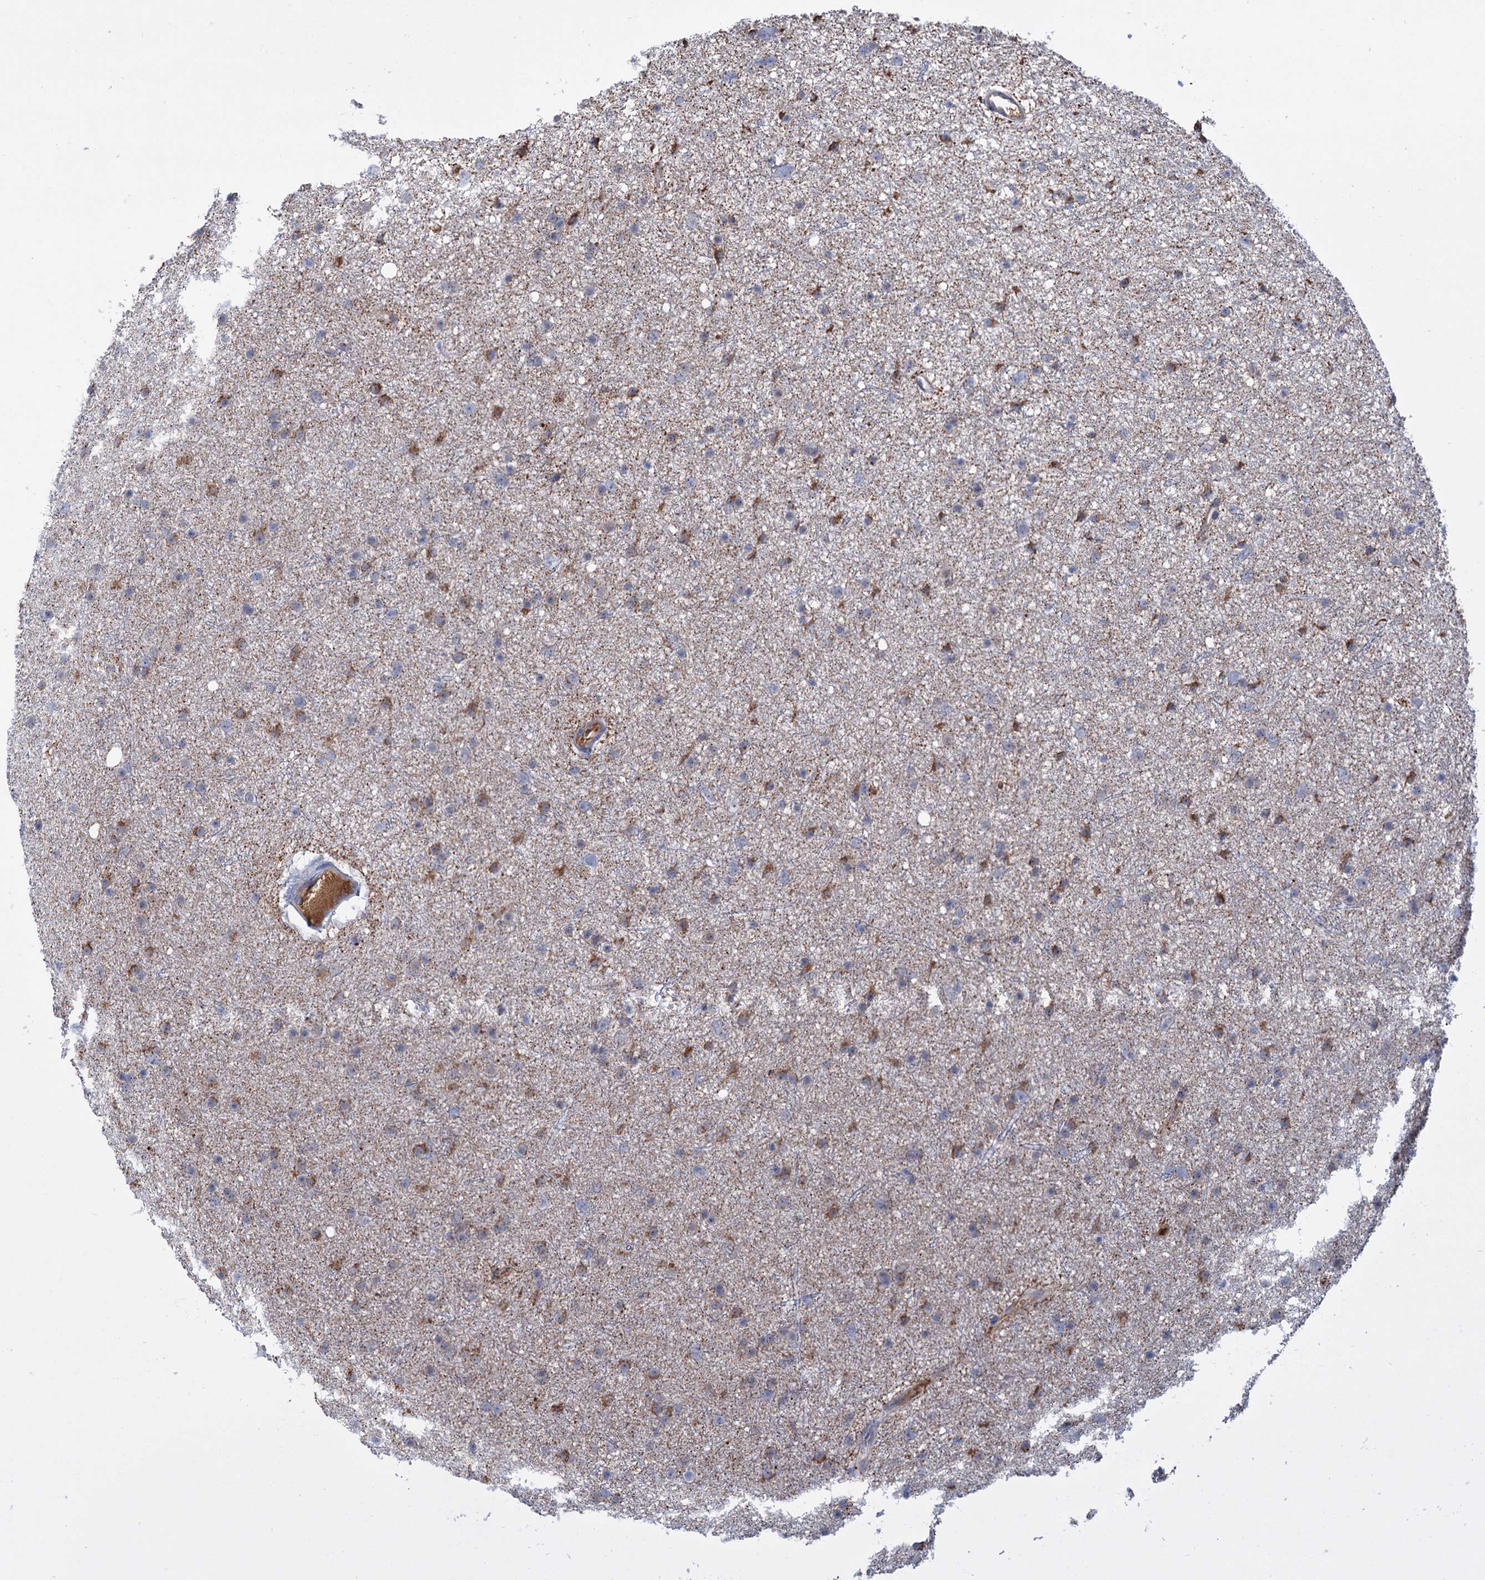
{"staining": {"intensity": "moderate", "quantity": "25%-75%", "location": "cytoplasmic/membranous"}, "tissue": "glioma", "cell_type": "Tumor cells", "image_type": "cancer", "snomed": [{"axis": "morphology", "description": "Glioma, malignant, Low grade"}, {"axis": "topography", "description": "Cerebral cortex"}], "caption": "DAB (3,3'-diaminobenzidine) immunohistochemical staining of human glioma shows moderate cytoplasmic/membranous protein expression in about 25%-75% of tumor cells.", "gene": "LPIN1", "patient": {"sex": "female", "age": 39}}